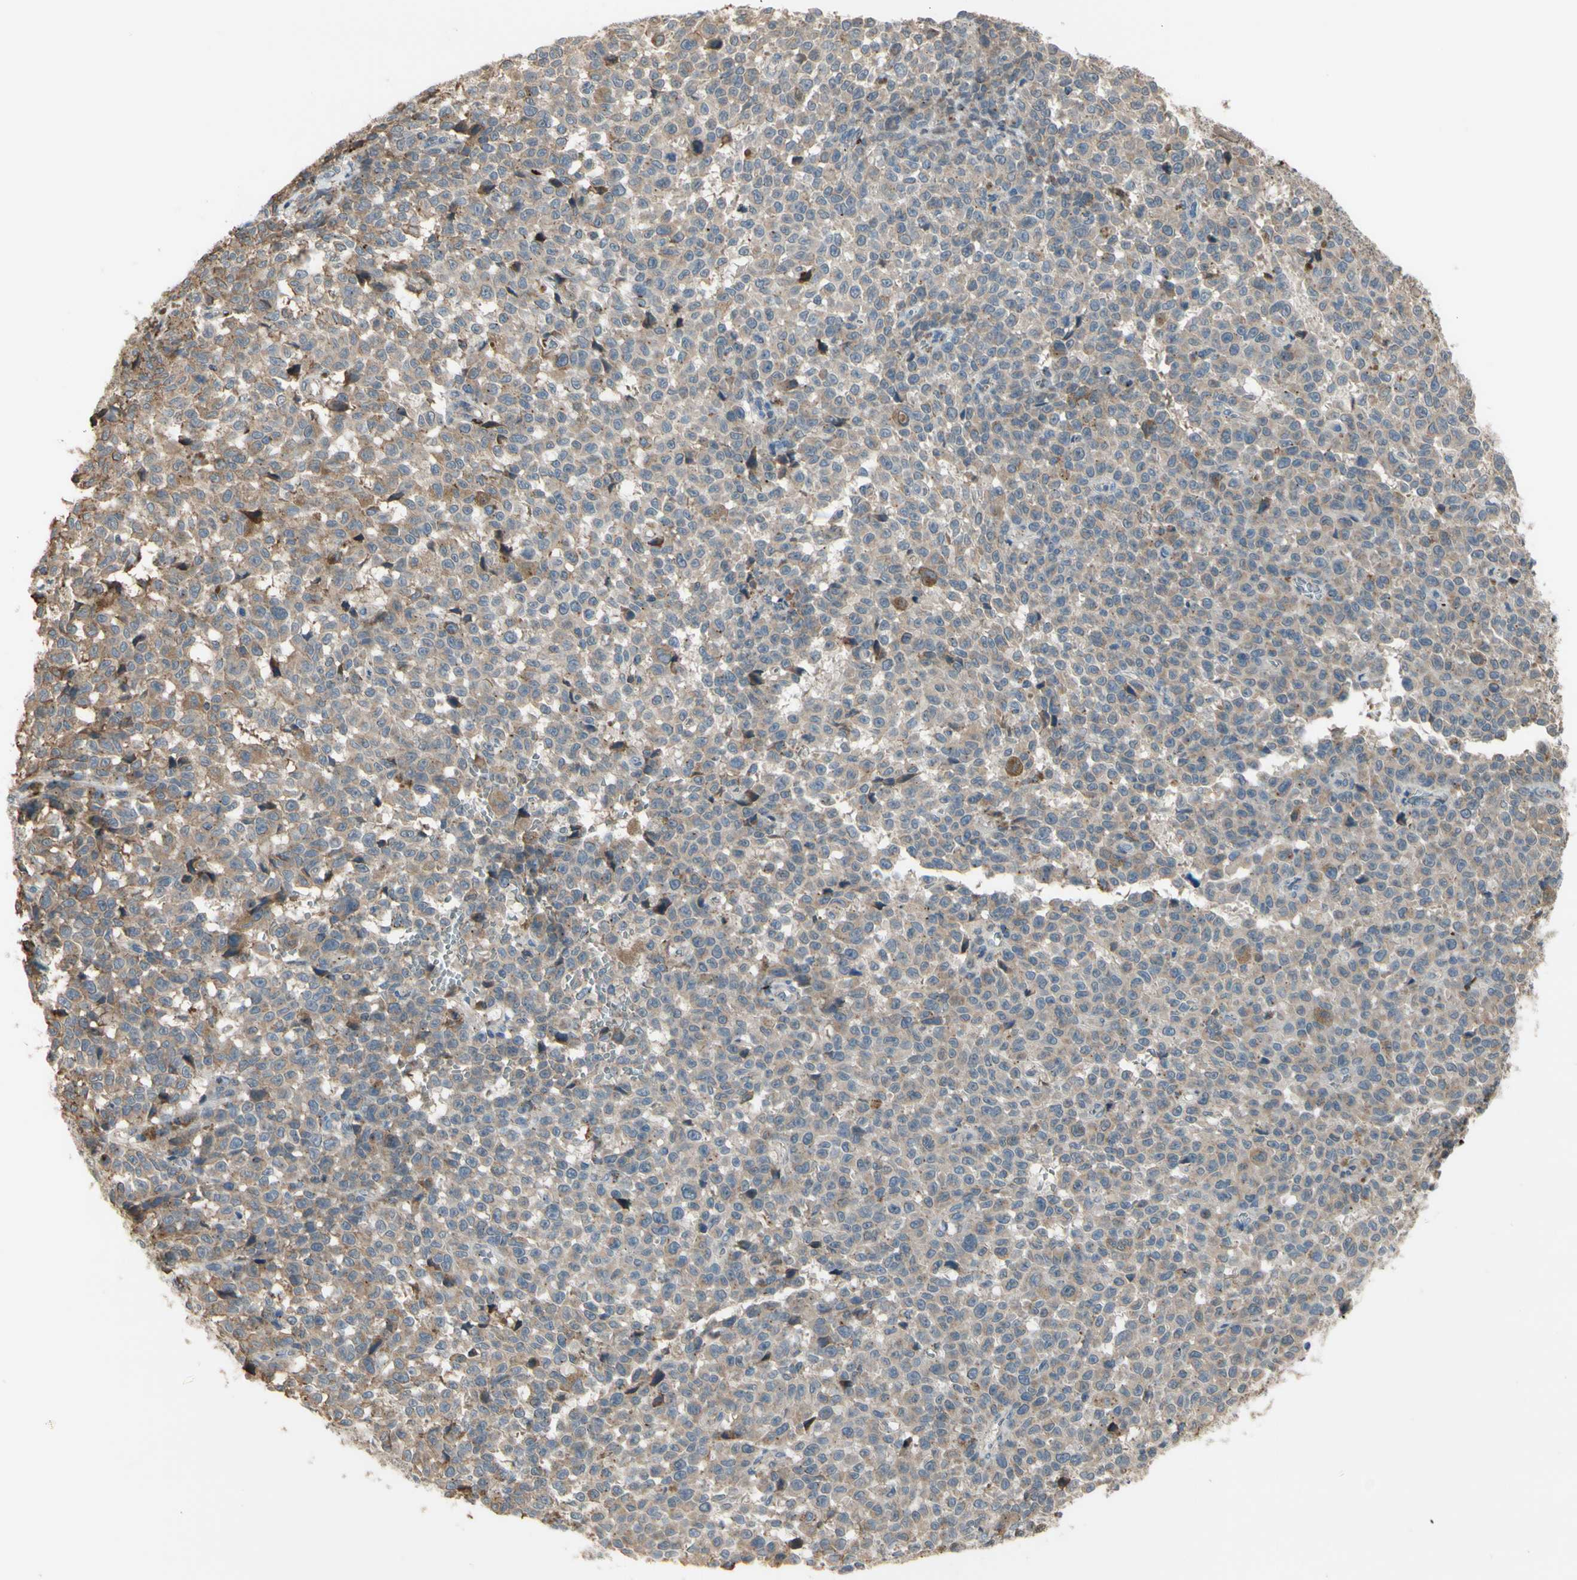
{"staining": {"intensity": "weak", "quantity": ">75%", "location": "cytoplasmic/membranous"}, "tissue": "melanoma", "cell_type": "Tumor cells", "image_type": "cancer", "snomed": [{"axis": "morphology", "description": "Malignant melanoma, NOS"}, {"axis": "topography", "description": "Skin"}], "caption": "High-magnification brightfield microscopy of melanoma stained with DAB (3,3'-diaminobenzidine) (brown) and counterstained with hematoxylin (blue). tumor cells exhibit weak cytoplasmic/membranous staining is present in about>75% of cells.", "gene": "GALNT5", "patient": {"sex": "female", "age": 82}}